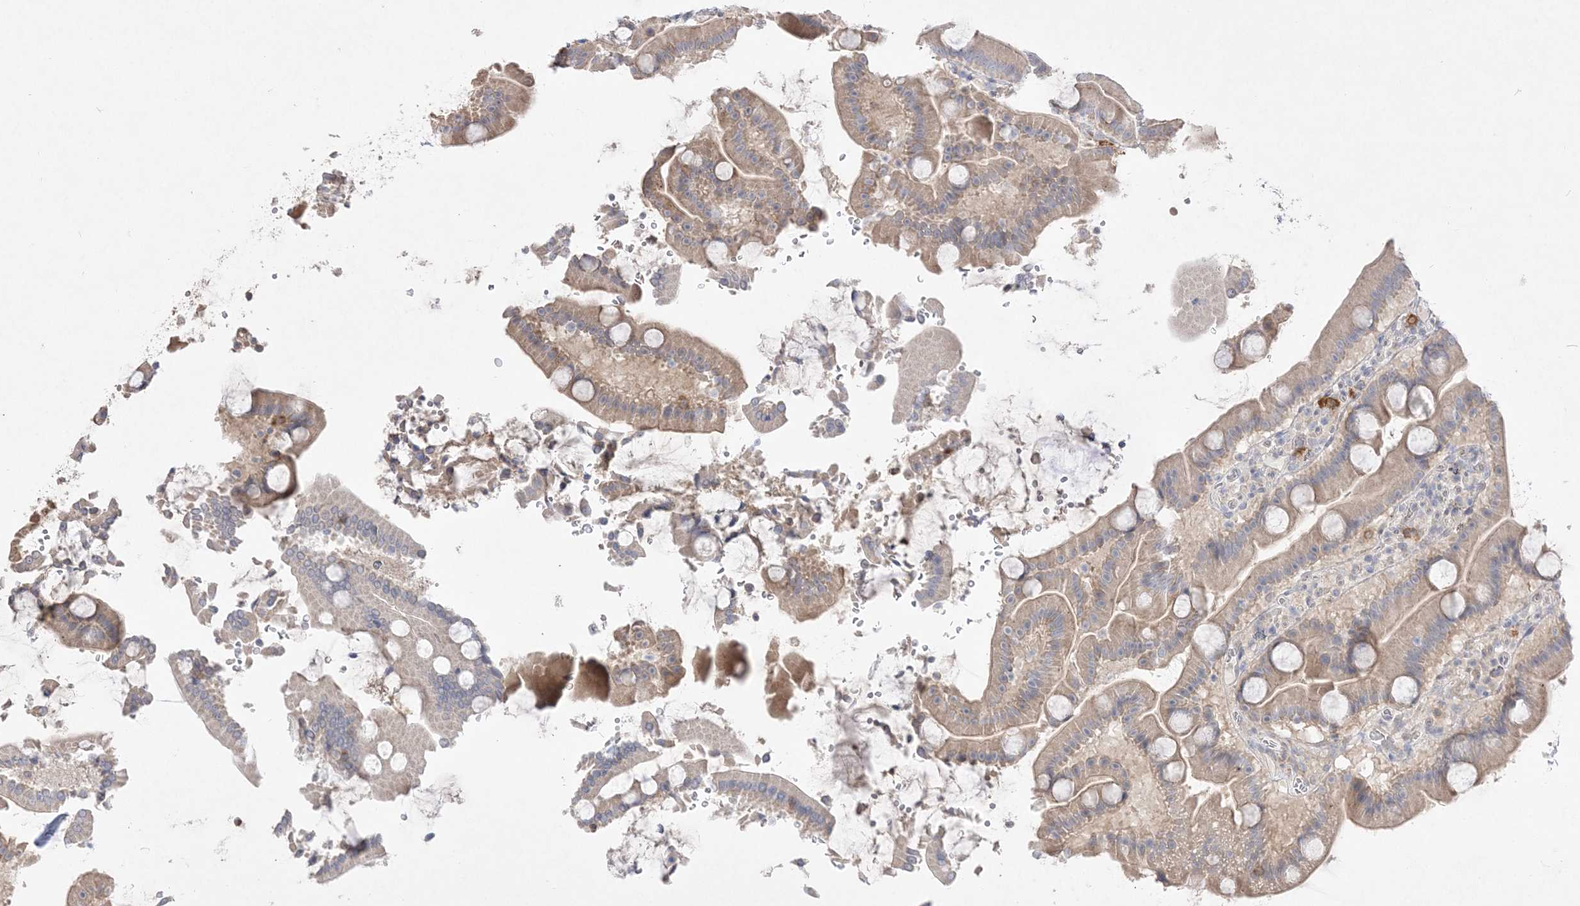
{"staining": {"intensity": "weak", "quantity": "<25%", "location": "cytoplasmic/membranous"}, "tissue": "duodenum", "cell_type": "Glandular cells", "image_type": "normal", "snomed": [{"axis": "morphology", "description": "Normal tissue, NOS"}, {"axis": "topography", "description": "Duodenum"}], "caption": "Immunohistochemical staining of normal human duodenum displays no significant positivity in glandular cells.", "gene": "CLNK", "patient": {"sex": "male", "age": 55}}